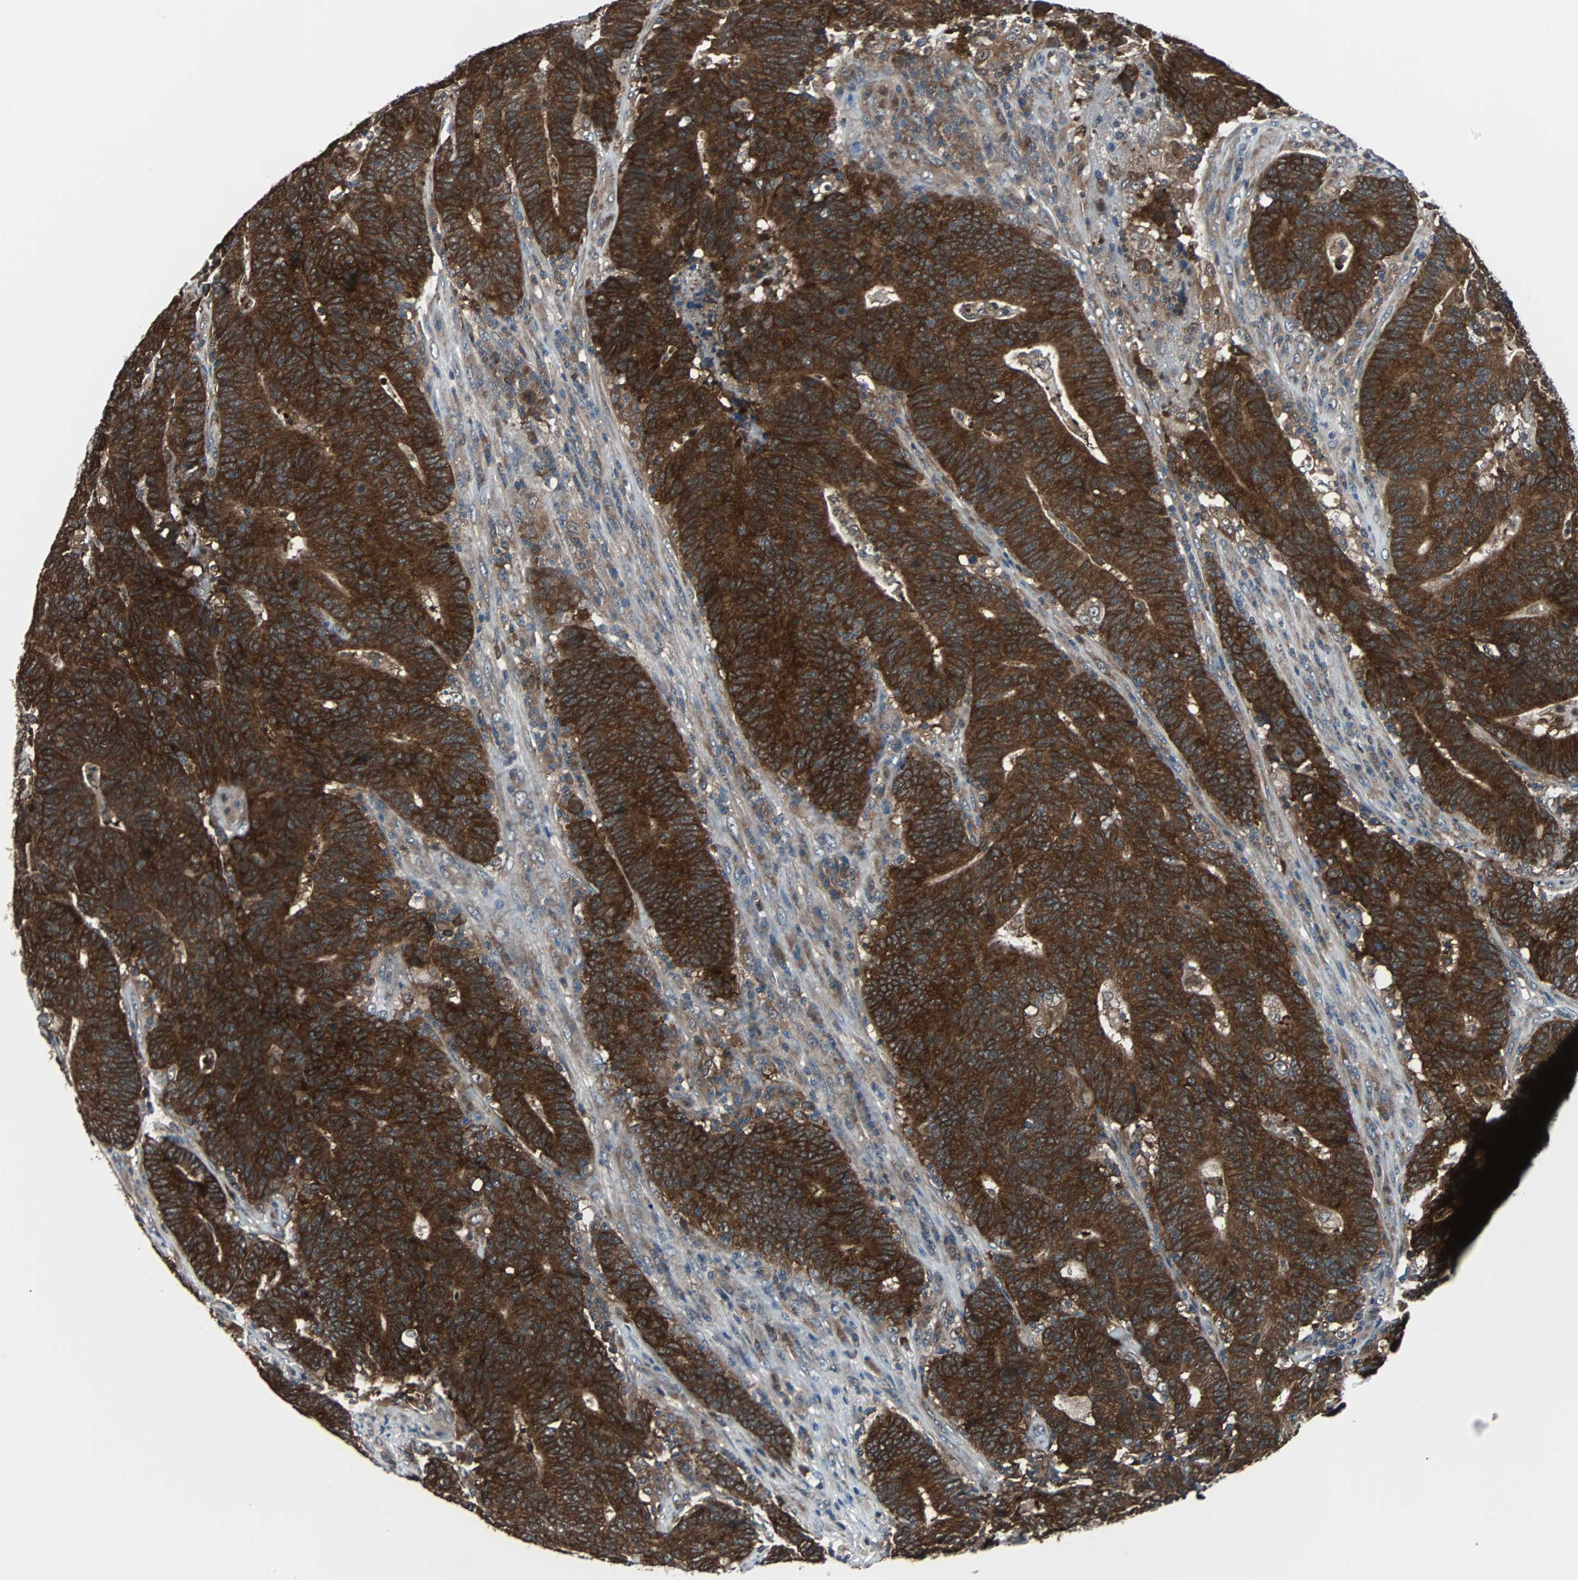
{"staining": {"intensity": "strong", "quantity": ">75%", "location": "cytoplasmic/membranous"}, "tissue": "colorectal cancer", "cell_type": "Tumor cells", "image_type": "cancer", "snomed": [{"axis": "morphology", "description": "Normal tissue, NOS"}, {"axis": "morphology", "description": "Adenocarcinoma, NOS"}, {"axis": "topography", "description": "Colon"}], "caption": "Tumor cells exhibit high levels of strong cytoplasmic/membranous staining in about >75% of cells in human adenocarcinoma (colorectal). (Brightfield microscopy of DAB IHC at high magnification).", "gene": "PAK1", "patient": {"sex": "female", "age": 75}}